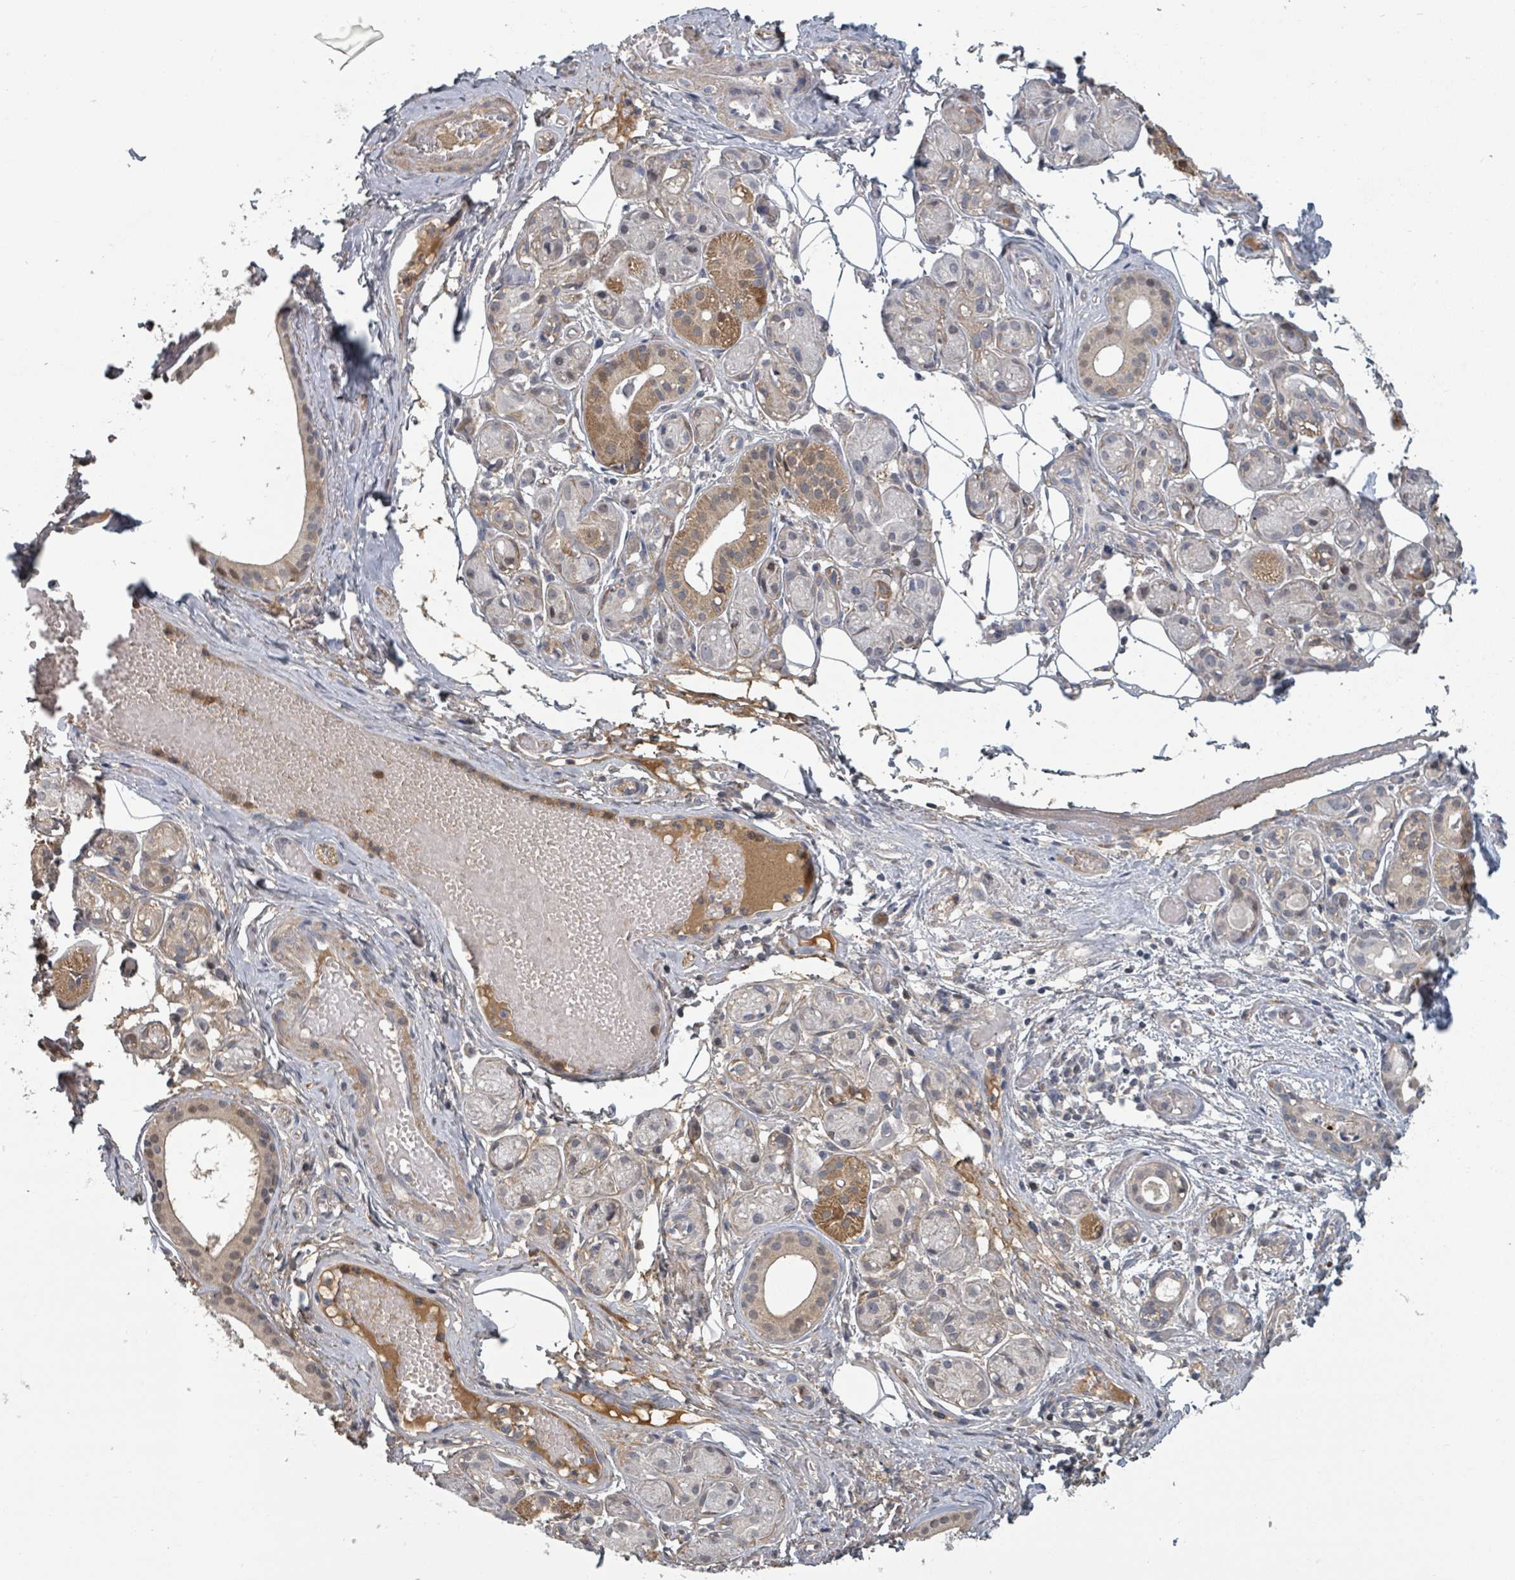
{"staining": {"intensity": "moderate", "quantity": "<25%", "location": "cytoplasmic/membranous"}, "tissue": "salivary gland", "cell_type": "Glandular cells", "image_type": "normal", "snomed": [{"axis": "morphology", "description": "Normal tissue, NOS"}, {"axis": "topography", "description": "Salivary gland"}], "caption": "High-power microscopy captured an immunohistochemistry histopathology image of benign salivary gland, revealing moderate cytoplasmic/membranous staining in approximately <25% of glandular cells. (DAB IHC, brown staining for protein, blue staining for nuclei).", "gene": "GABBR1", "patient": {"sex": "male", "age": 82}}